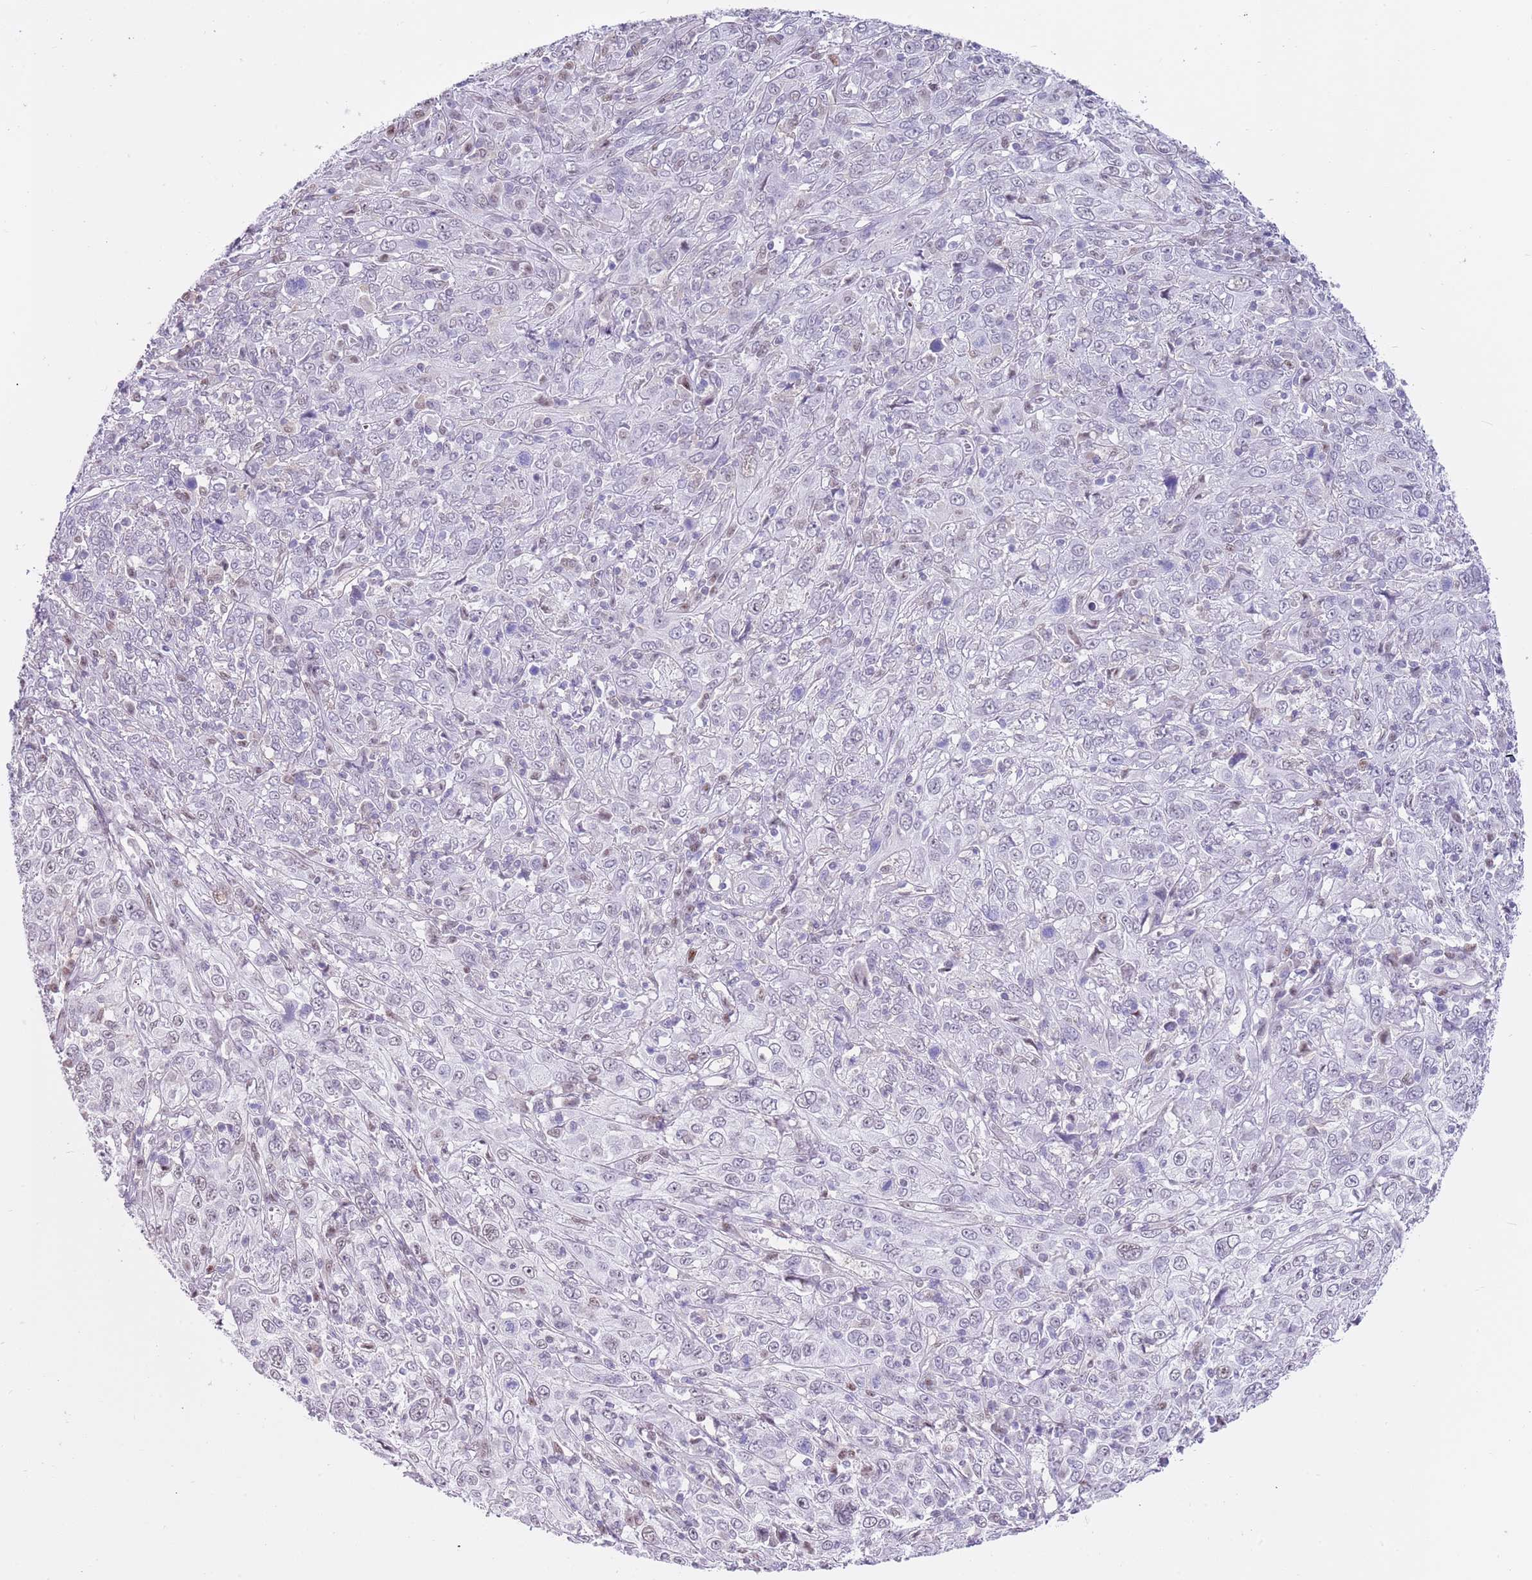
{"staining": {"intensity": "negative", "quantity": "none", "location": "none"}, "tissue": "cervical cancer", "cell_type": "Tumor cells", "image_type": "cancer", "snomed": [{"axis": "morphology", "description": "Squamous cell carcinoma, NOS"}, {"axis": "topography", "description": "Cervix"}], "caption": "Immunohistochemistry of human cervical cancer reveals no expression in tumor cells.", "gene": "PPP1R17", "patient": {"sex": "female", "age": 46}}